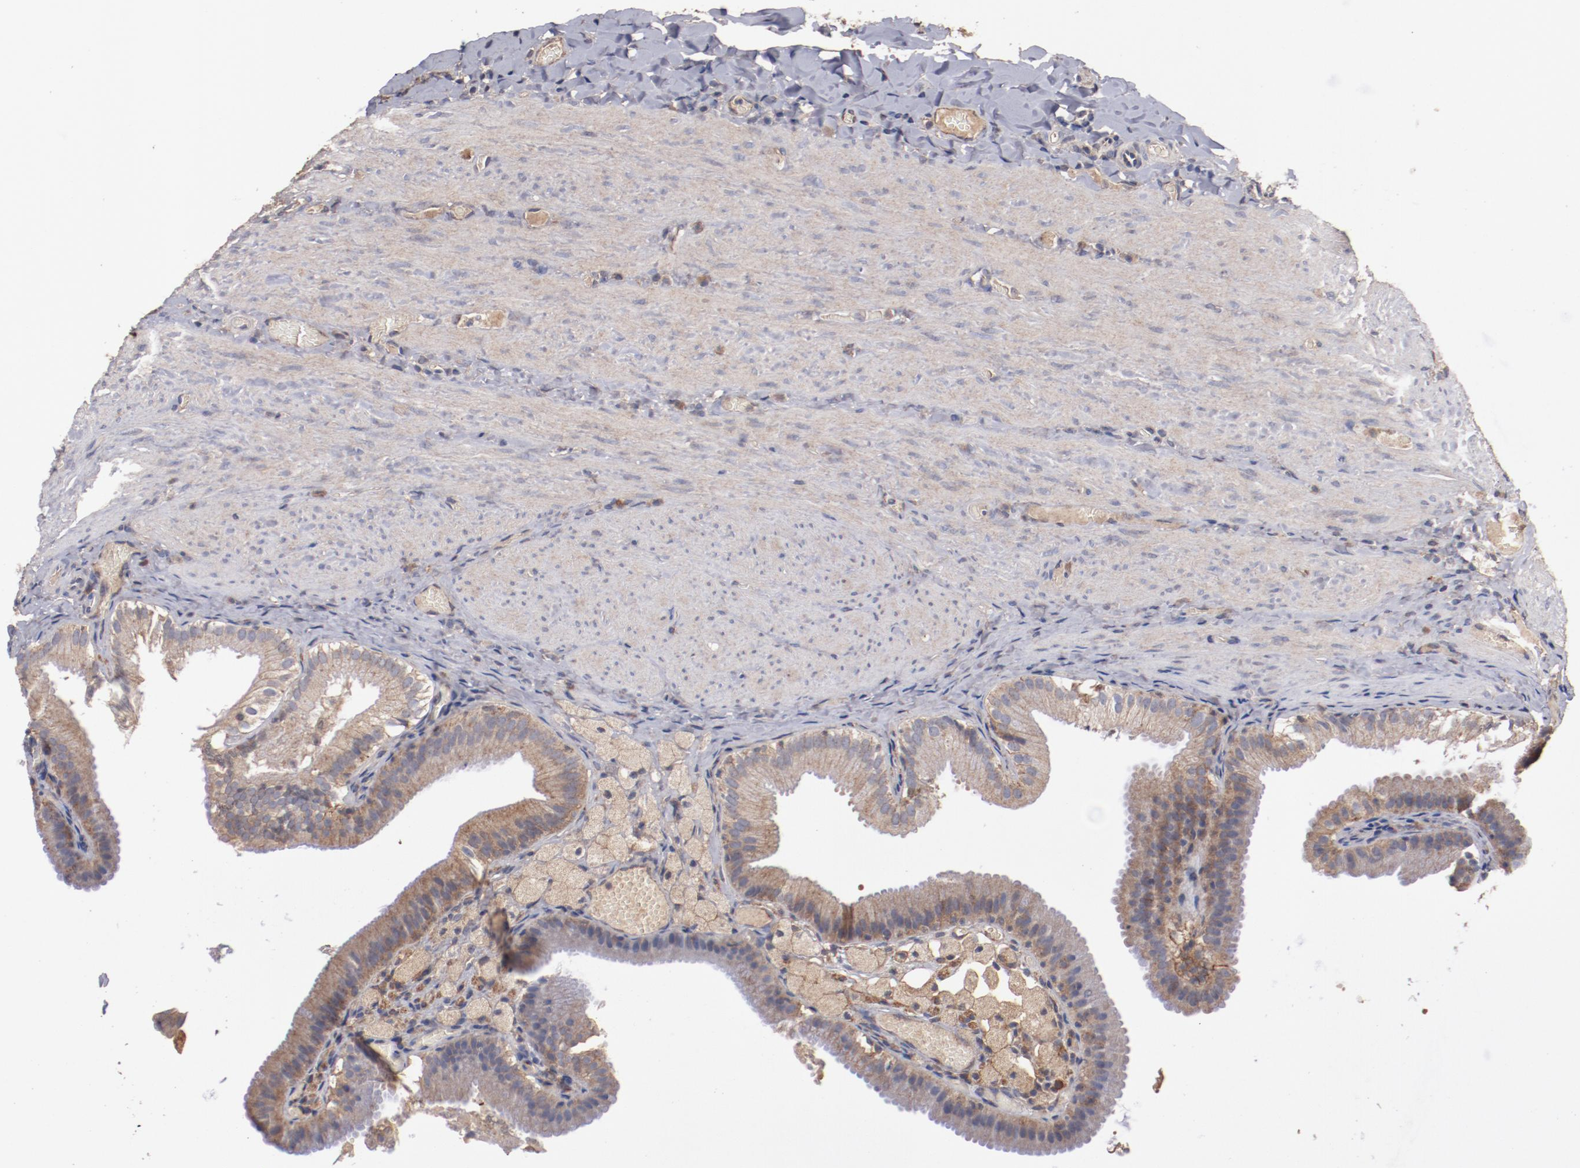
{"staining": {"intensity": "moderate", "quantity": ">75%", "location": "cytoplasmic/membranous"}, "tissue": "gallbladder", "cell_type": "Glandular cells", "image_type": "normal", "snomed": [{"axis": "morphology", "description": "Normal tissue, NOS"}, {"axis": "topography", "description": "Gallbladder"}], "caption": "An image of human gallbladder stained for a protein displays moderate cytoplasmic/membranous brown staining in glandular cells.", "gene": "DIPK2B", "patient": {"sex": "female", "age": 24}}